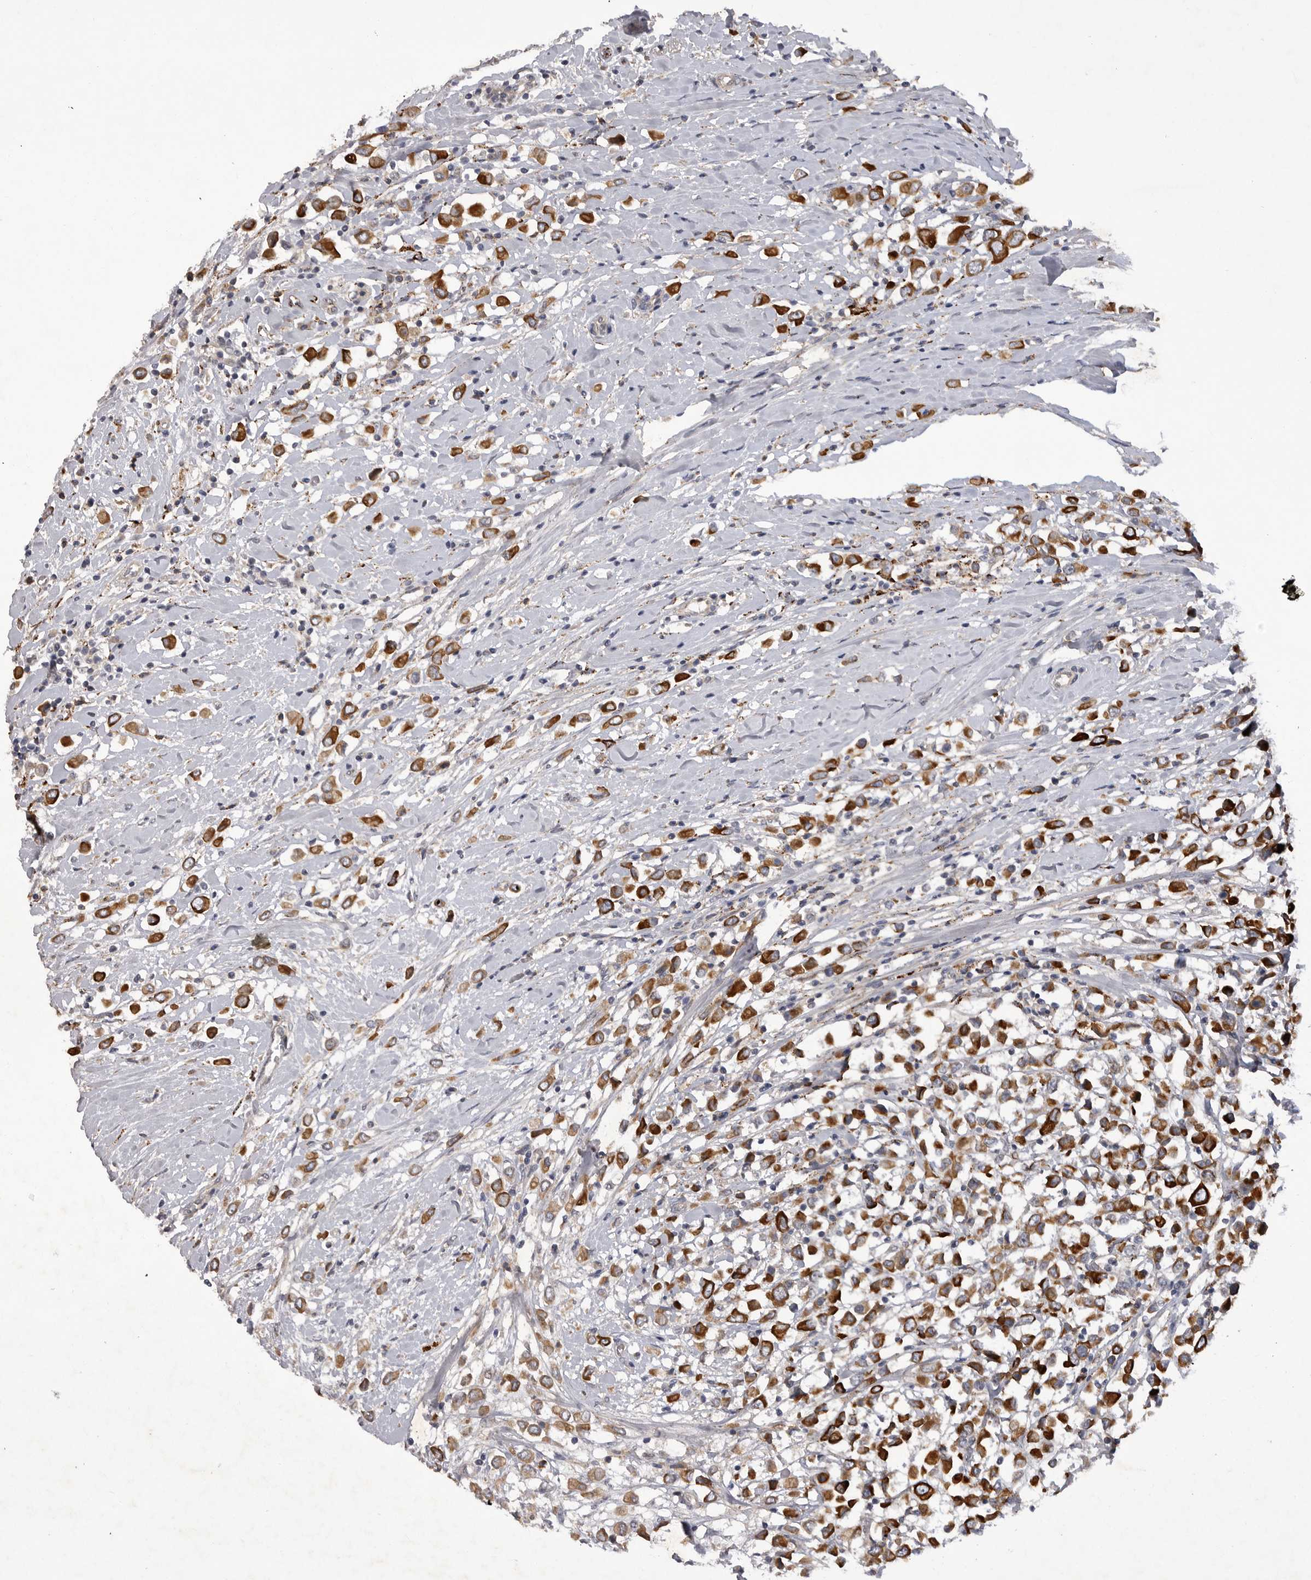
{"staining": {"intensity": "strong", "quantity": ">75%", "location": "cytoplasmic/membranous"}, "tissue": "breast cancer", "cell_type": "Tumor cells", "image_type": "cancer", "snomed": [{"axis": "morphology", "description": "Duct carcinoma"}, {"axis": "topography", "description": "Breast"}], "caption": "Breast cancer was stained to show a protein in brown. There is high levels of strong cytoplasmic/membranous expression in about >75% of tumor cells. (DAB IHC with brightfield microscopy, high magnification).", "gene": "DHDDS", "patient": {"sex": "female", "age": 61}}